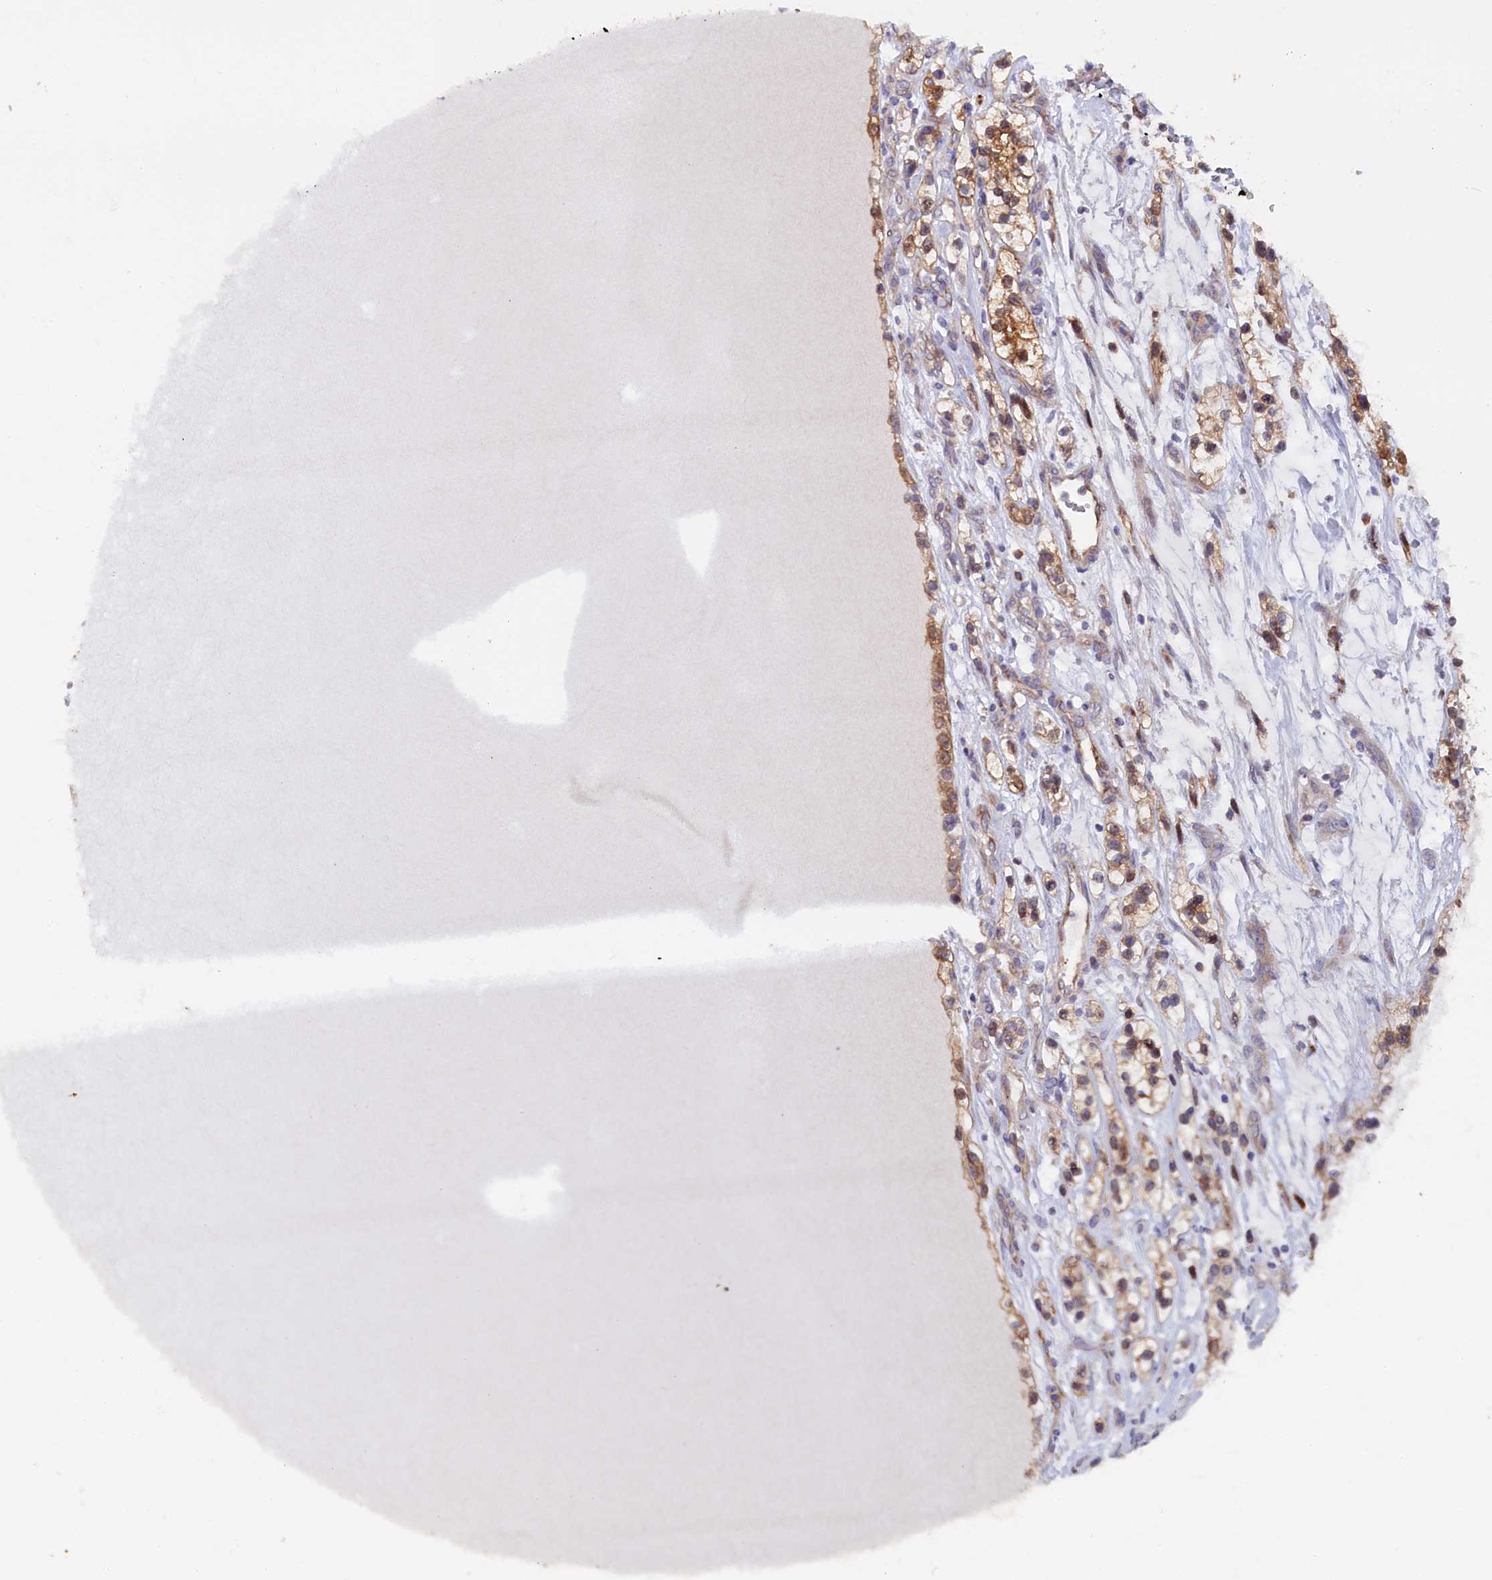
{"staining": {"intensity": "moderate", "quantity": ">75%", "location": "cytoplasmic/membranous"}, "tissue": "renal cancer", "cell_type": "Tumor cells", "image_type": "cancer", "snomed": [{"axis": "morphology", "description": "Adenocarcinoma, NOS"}, {"axis": "topography", "description": "Kidney"}], "caption": "Protein expression by IHC shows moderate cytoplasmic/membranous positivity in approximately >75% of tumor cells in renal cancer.", "gene": "JPT2", "patient": {"sex": "female", "age": 57}}